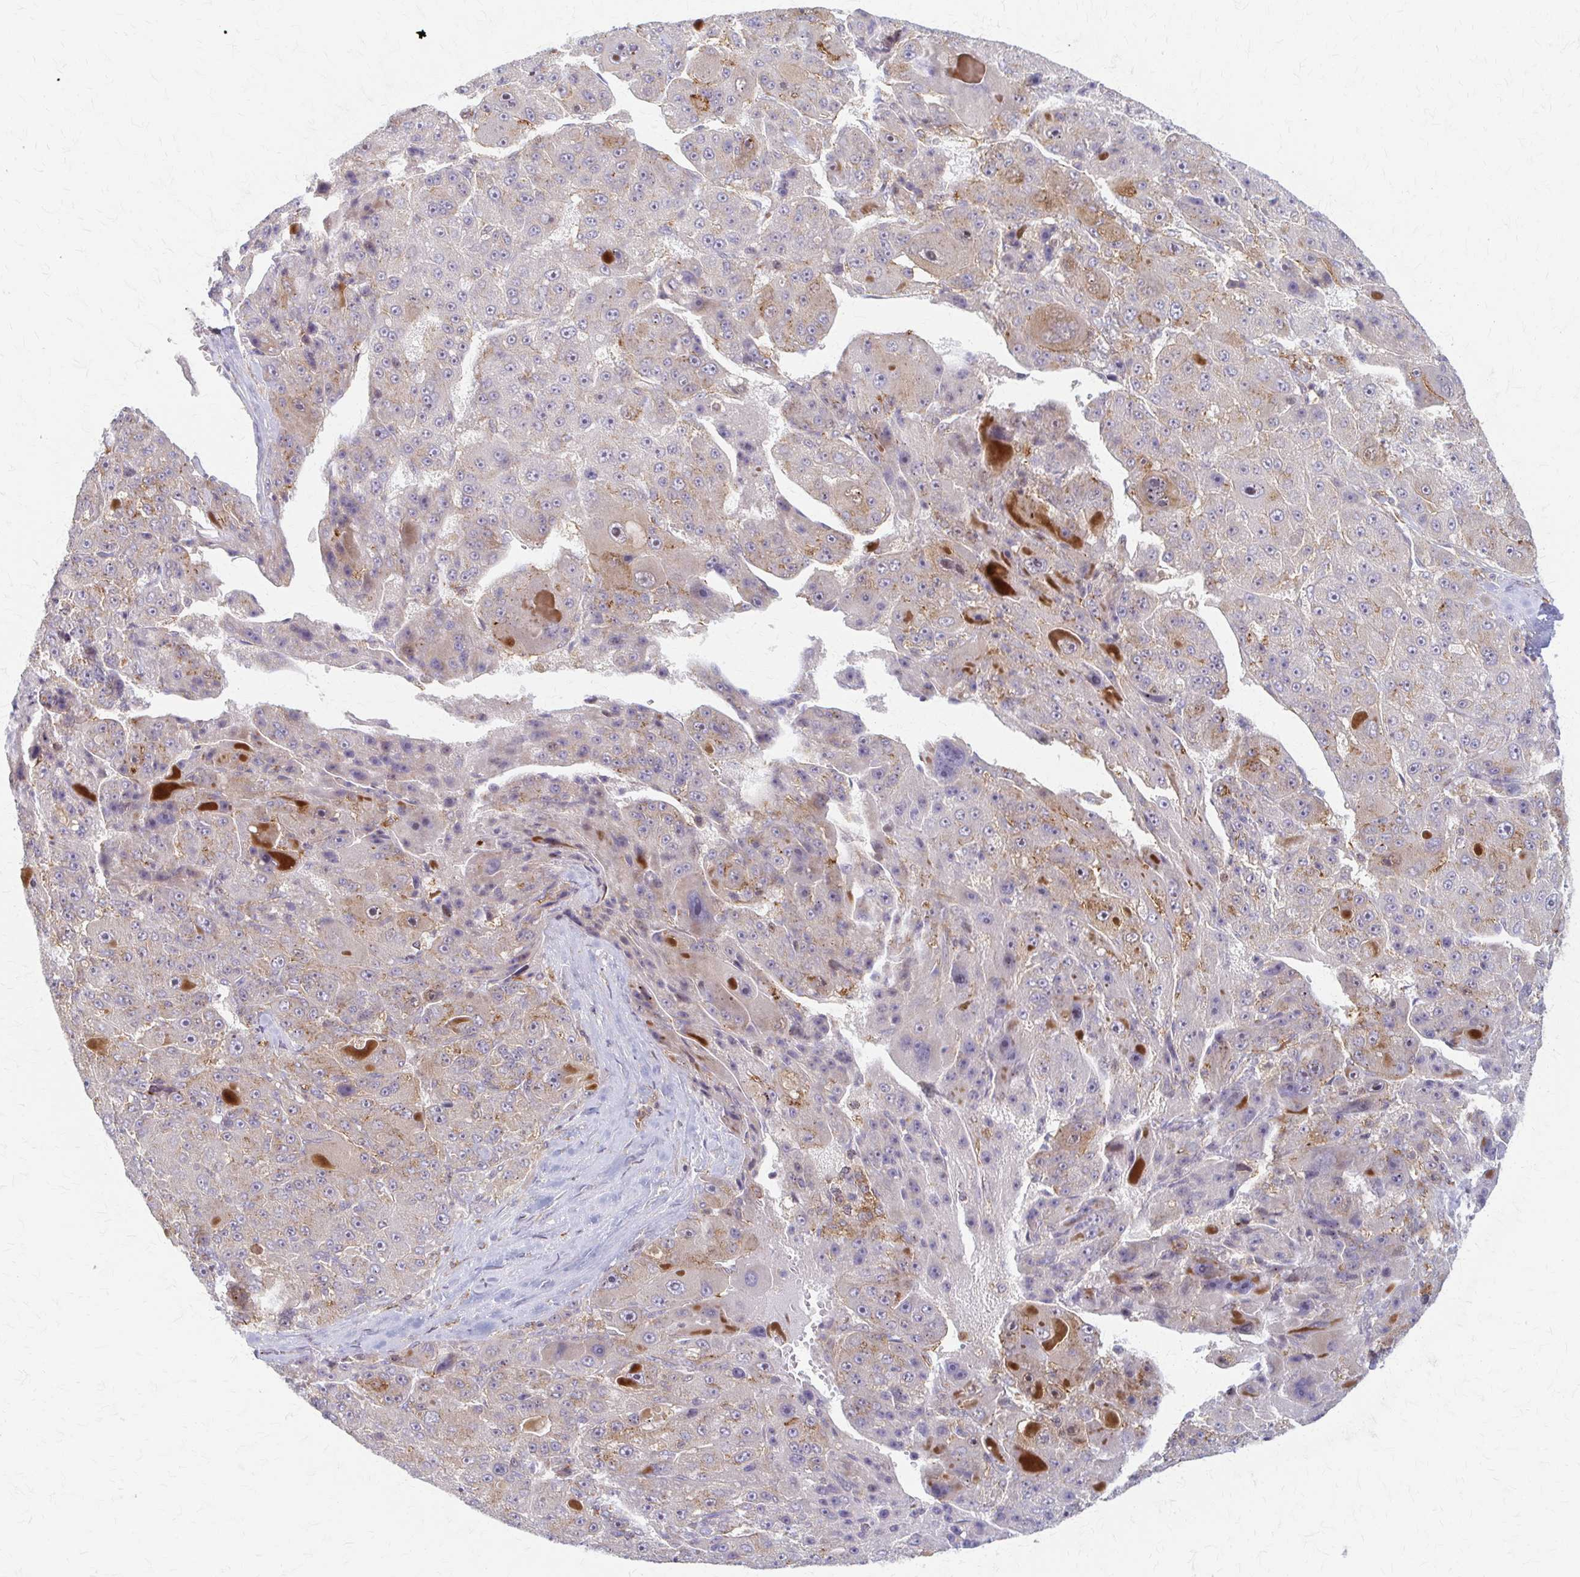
{"staining": {"intensity": "weak", "quantity": "<25%", "location": "cytoplasmic/membranous"}, "tissue": "liver cancer", "cell_type": "Tumor cells", "image_type": "cancer", "snomed": [{"axis": "morphology", "description": "Carcinoma, Hepatocellular, NOS"}, {"axis": "topography", "description": "Liver"}], "caption": "This is a micrograph of immunohistochemistry (IHC) staining of hepatocellular carcinoma (liver), which shows no positivity in tumor cells.", "gene": "ARHGAP35", "patient": {"sex": "male", "age": 76}}